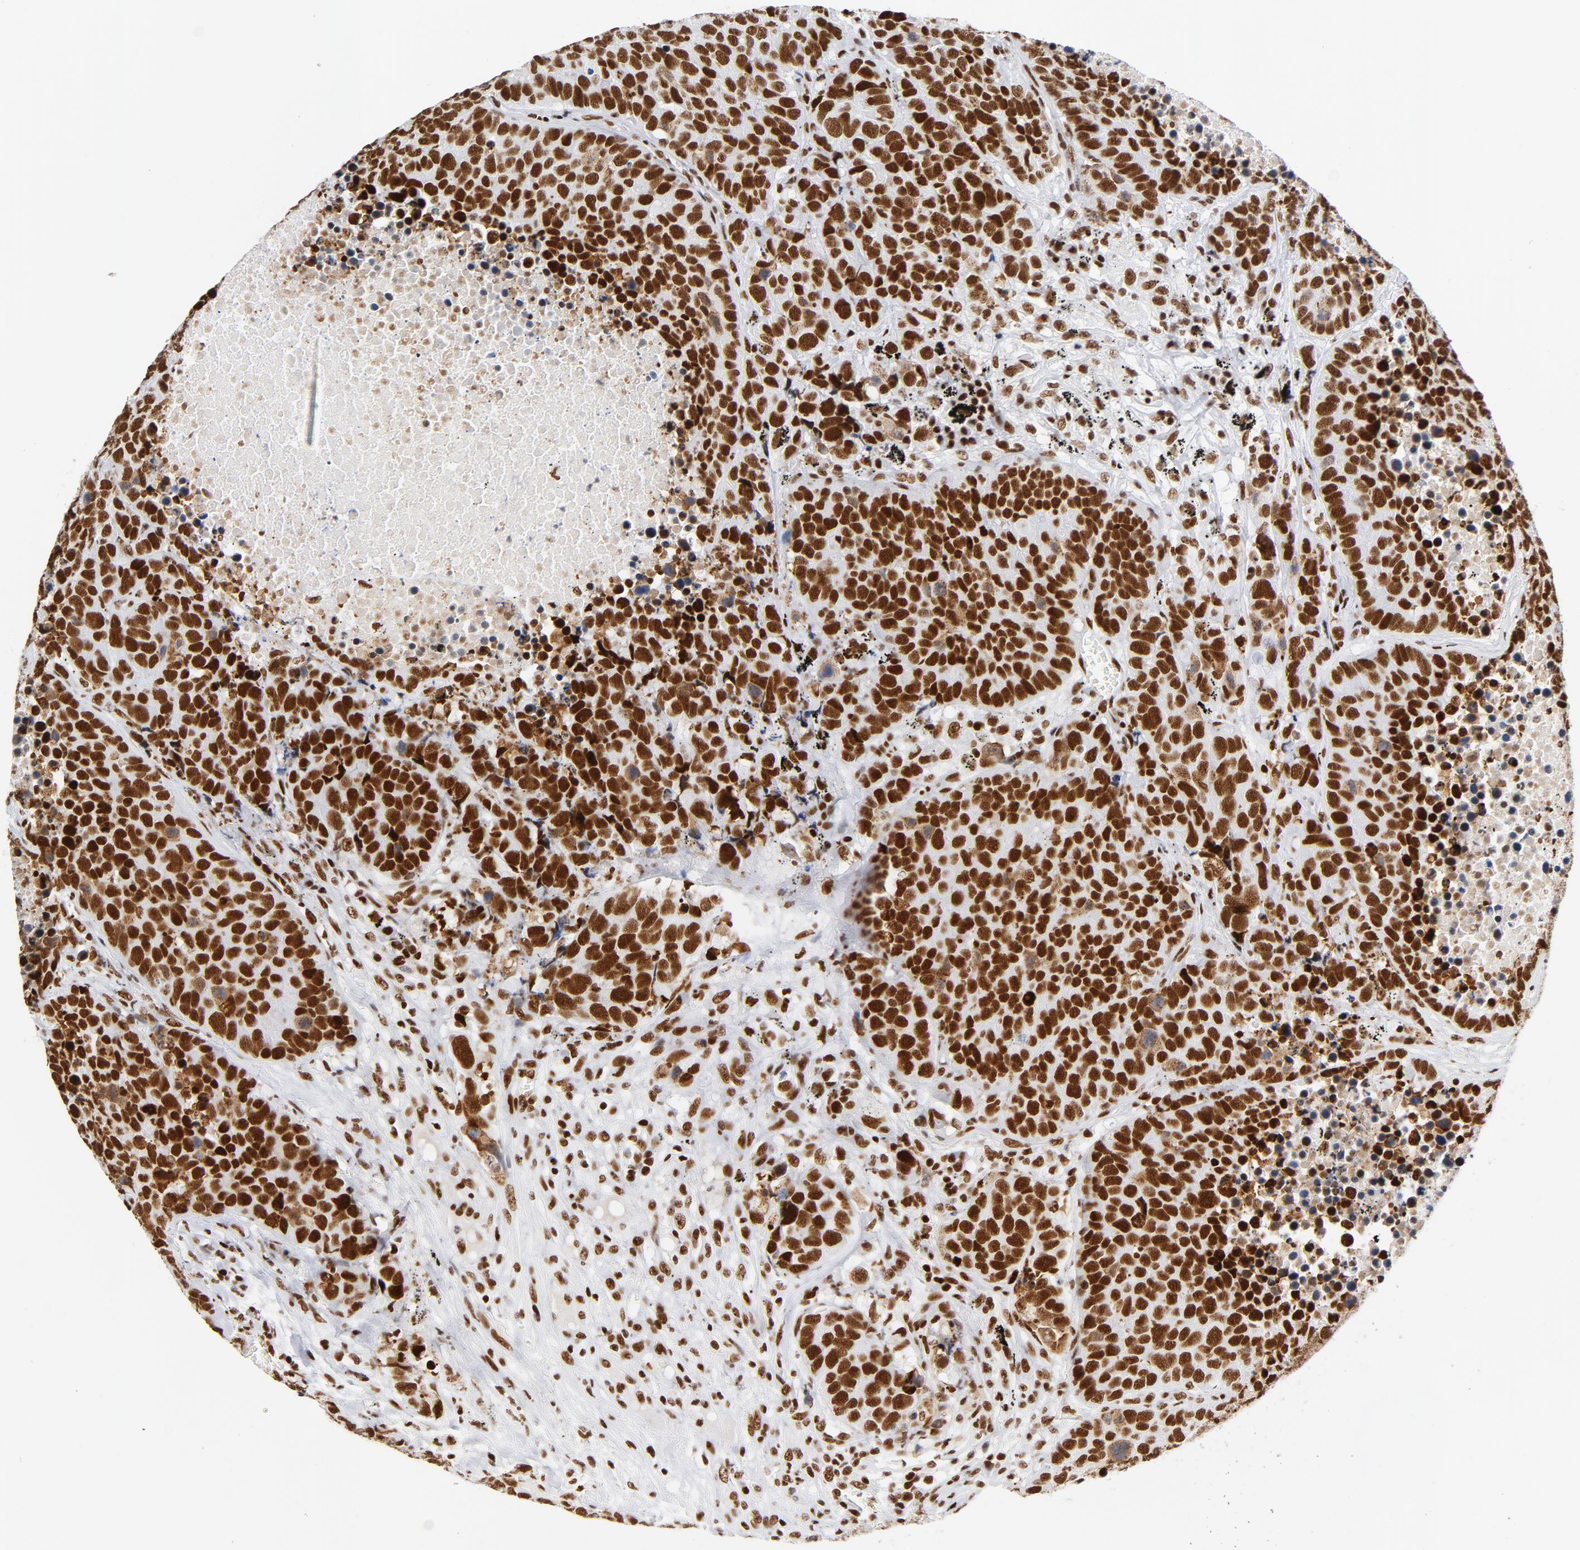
{"staining": {"intensity": "strong", "quantity": ">75%", "location": "nuclear"}, "tissue": "carcinoid", "cell_type": "Tumor cells", "image_type": "cancer", "snomed": [{"axis": "morphology", "description": "Carcinoid, malignant, NOS"}, {"axis": "topography", "description": "Lung"}], "caption": "IHC staining of carcinoid, which displays high levels of strong nuclear expression in approximately >75% of tumor cells indicating strong nuclear protein expression. The staining was performed using DAB (3,3'-diaminobenzidine) (brown) for protein detection and nuclei were counterstained in hematoxylin (blue).", "gene": "XRCC5", "patient": {"sex": "male", "age": 60}}